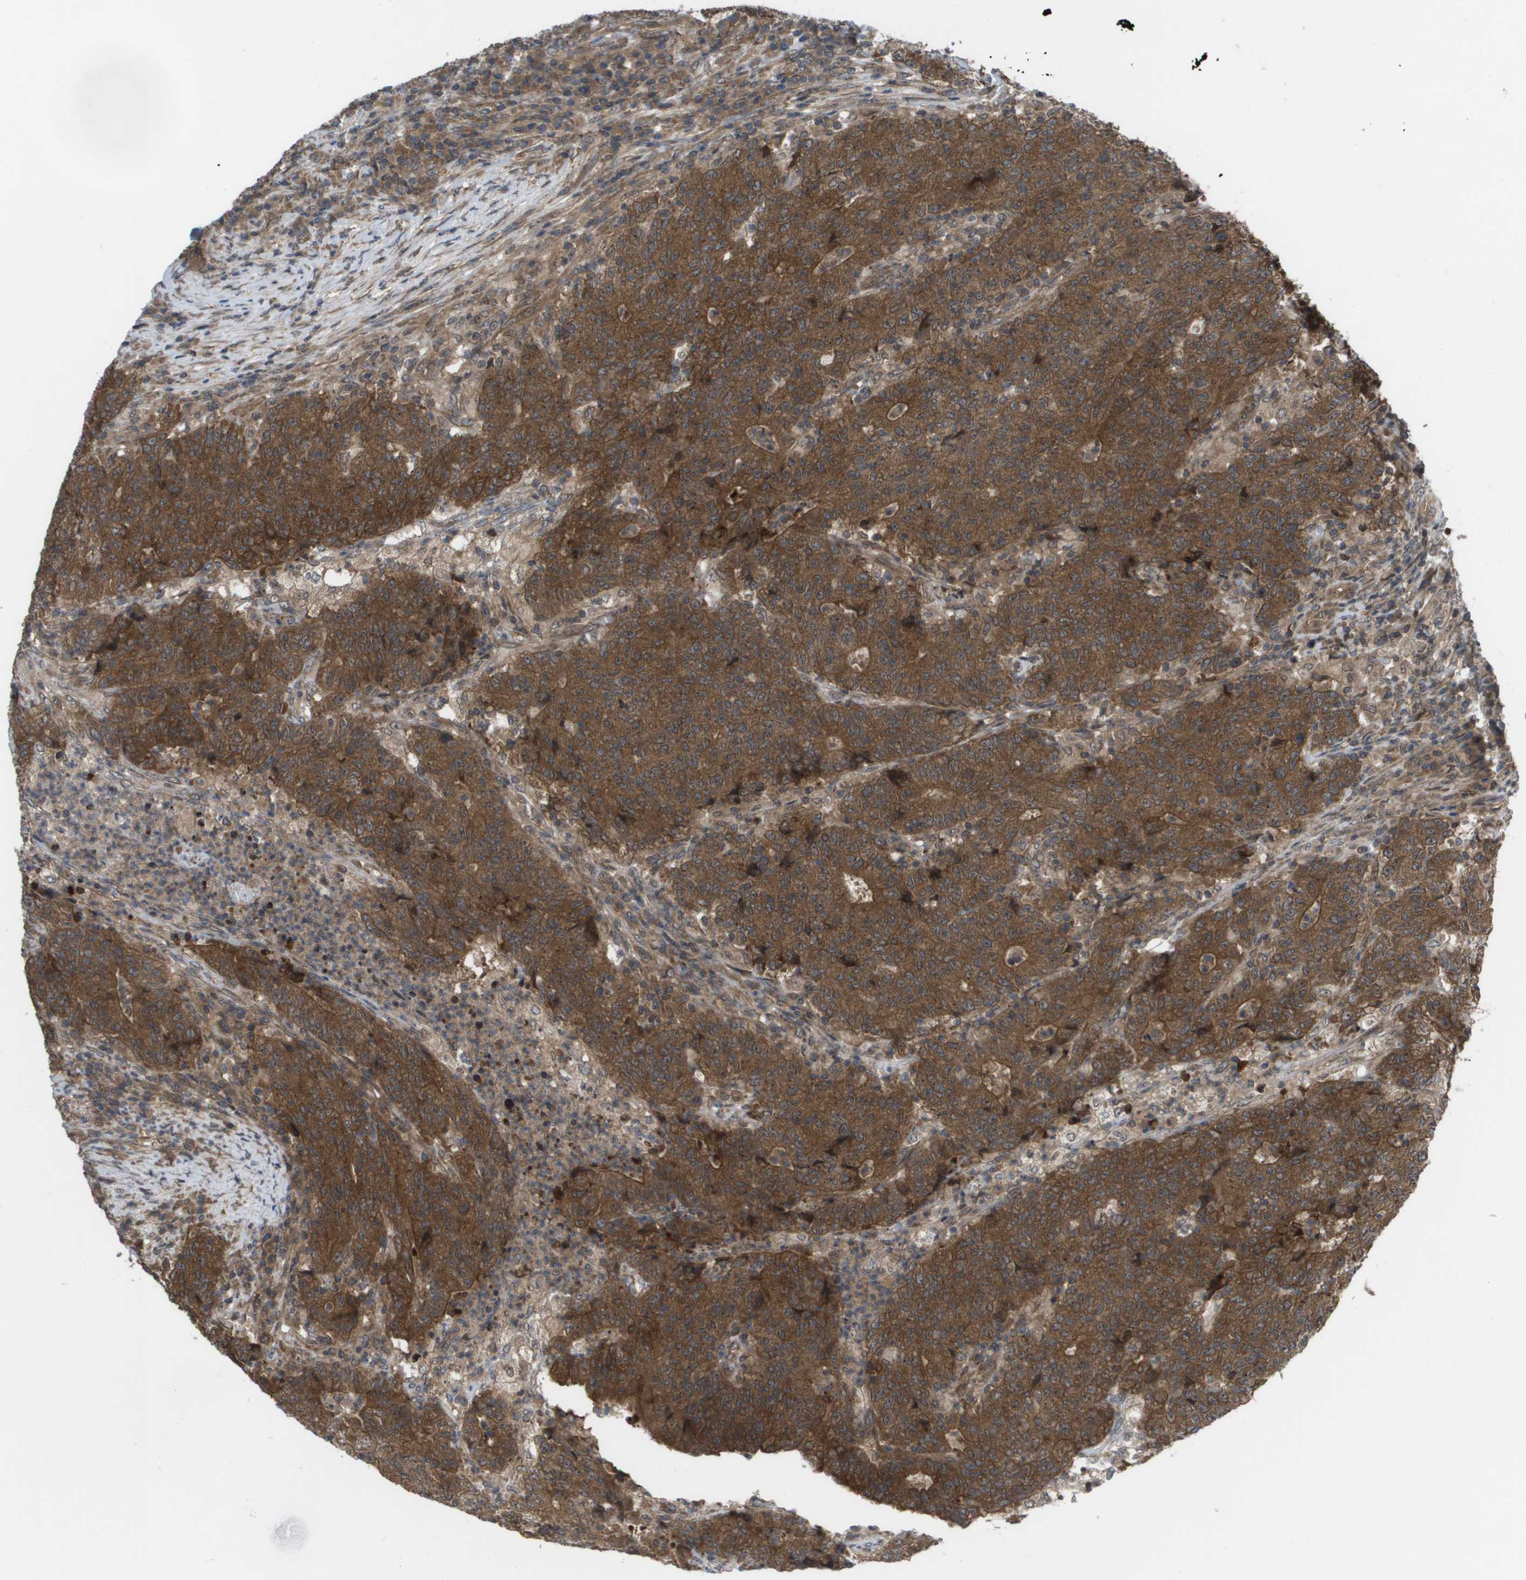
{"staining": {"intensity": "moderate", "quantity": ">75%", "location": "cytoplasmic/membranous"}, "tissue": "colorectal cancer", "cell_type": "Tumor cells", "image_type": "cancer", "snomed": [{"axis": "morphology", "description": "Normal tissue, NOS"}, {"axis": "morphology", "description": "Adenocarcinoma, NOS"}, {"axis": "topography", "description": "Colon"}], "caption": "DAB (3,3'-diaminobenzidine) immunohistochemical staining of human colorectal adenocarcinoma demonstrates moderate cytoplasmic/membranous protein expression in approximately >75% of tumor cells.", "gene": "CTPS2", "patient": {"sex": "female", "age": 75}}